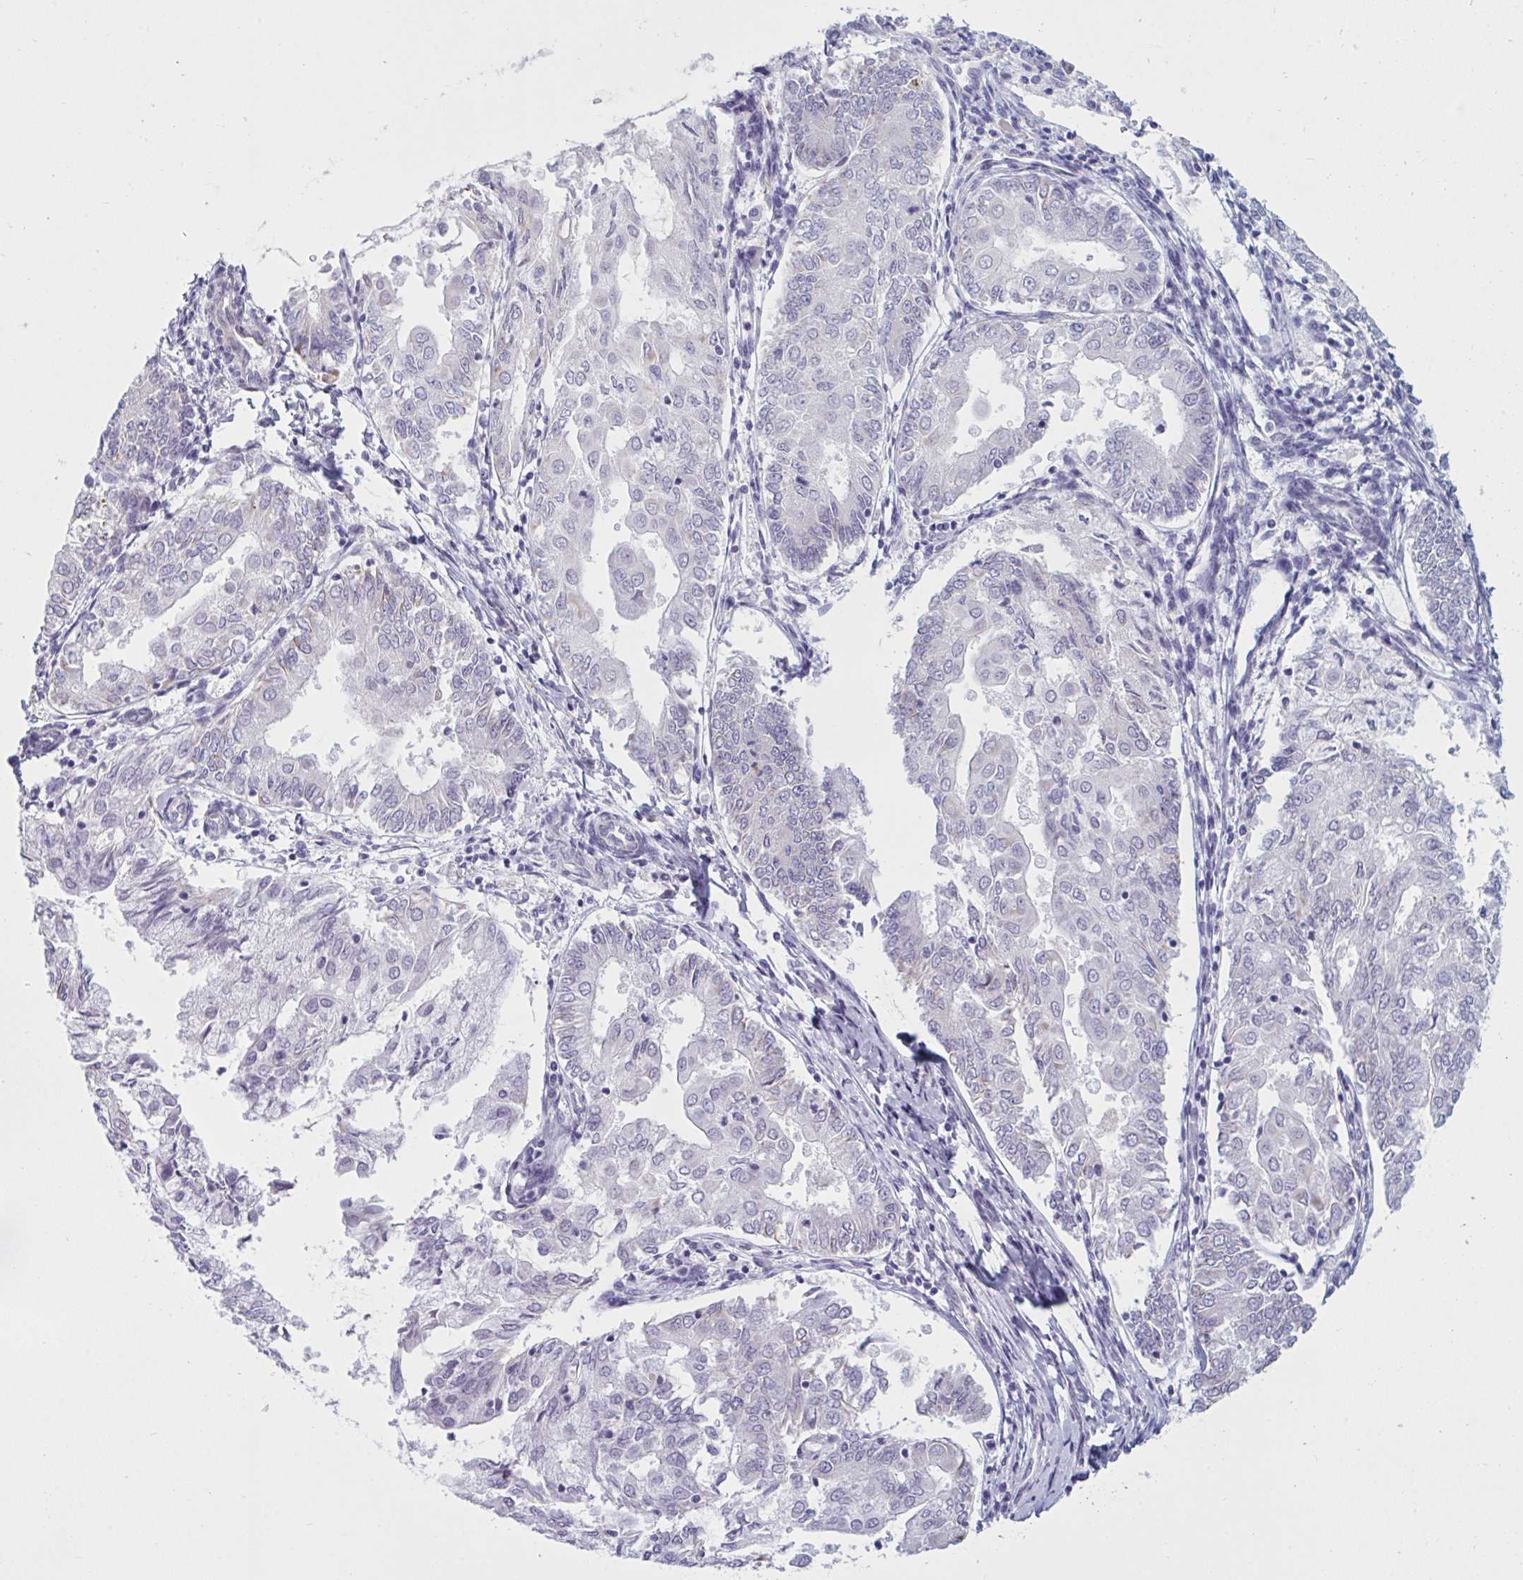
{"staining": {"intensity": "negative", "quantity": "none", "location": "none"}, "tissue": "endometrial cancer", "cell_type": "Tumor cells", "image_type": "cancer", "snomed": [{"axis": "morphology", "description": "Adenocarcinoma, NOS"}, {"axis": "topography", "description": "Endometrium"}], "caption": "The image reveals no staining of tumor cells in endometrial cancer (adenocarcinoma). (DAB immunohistochemistry (IHC) with hematoxylin counter stain).", "gene": "OR1L3", "patient": {"sex": "female", "age": 68}}